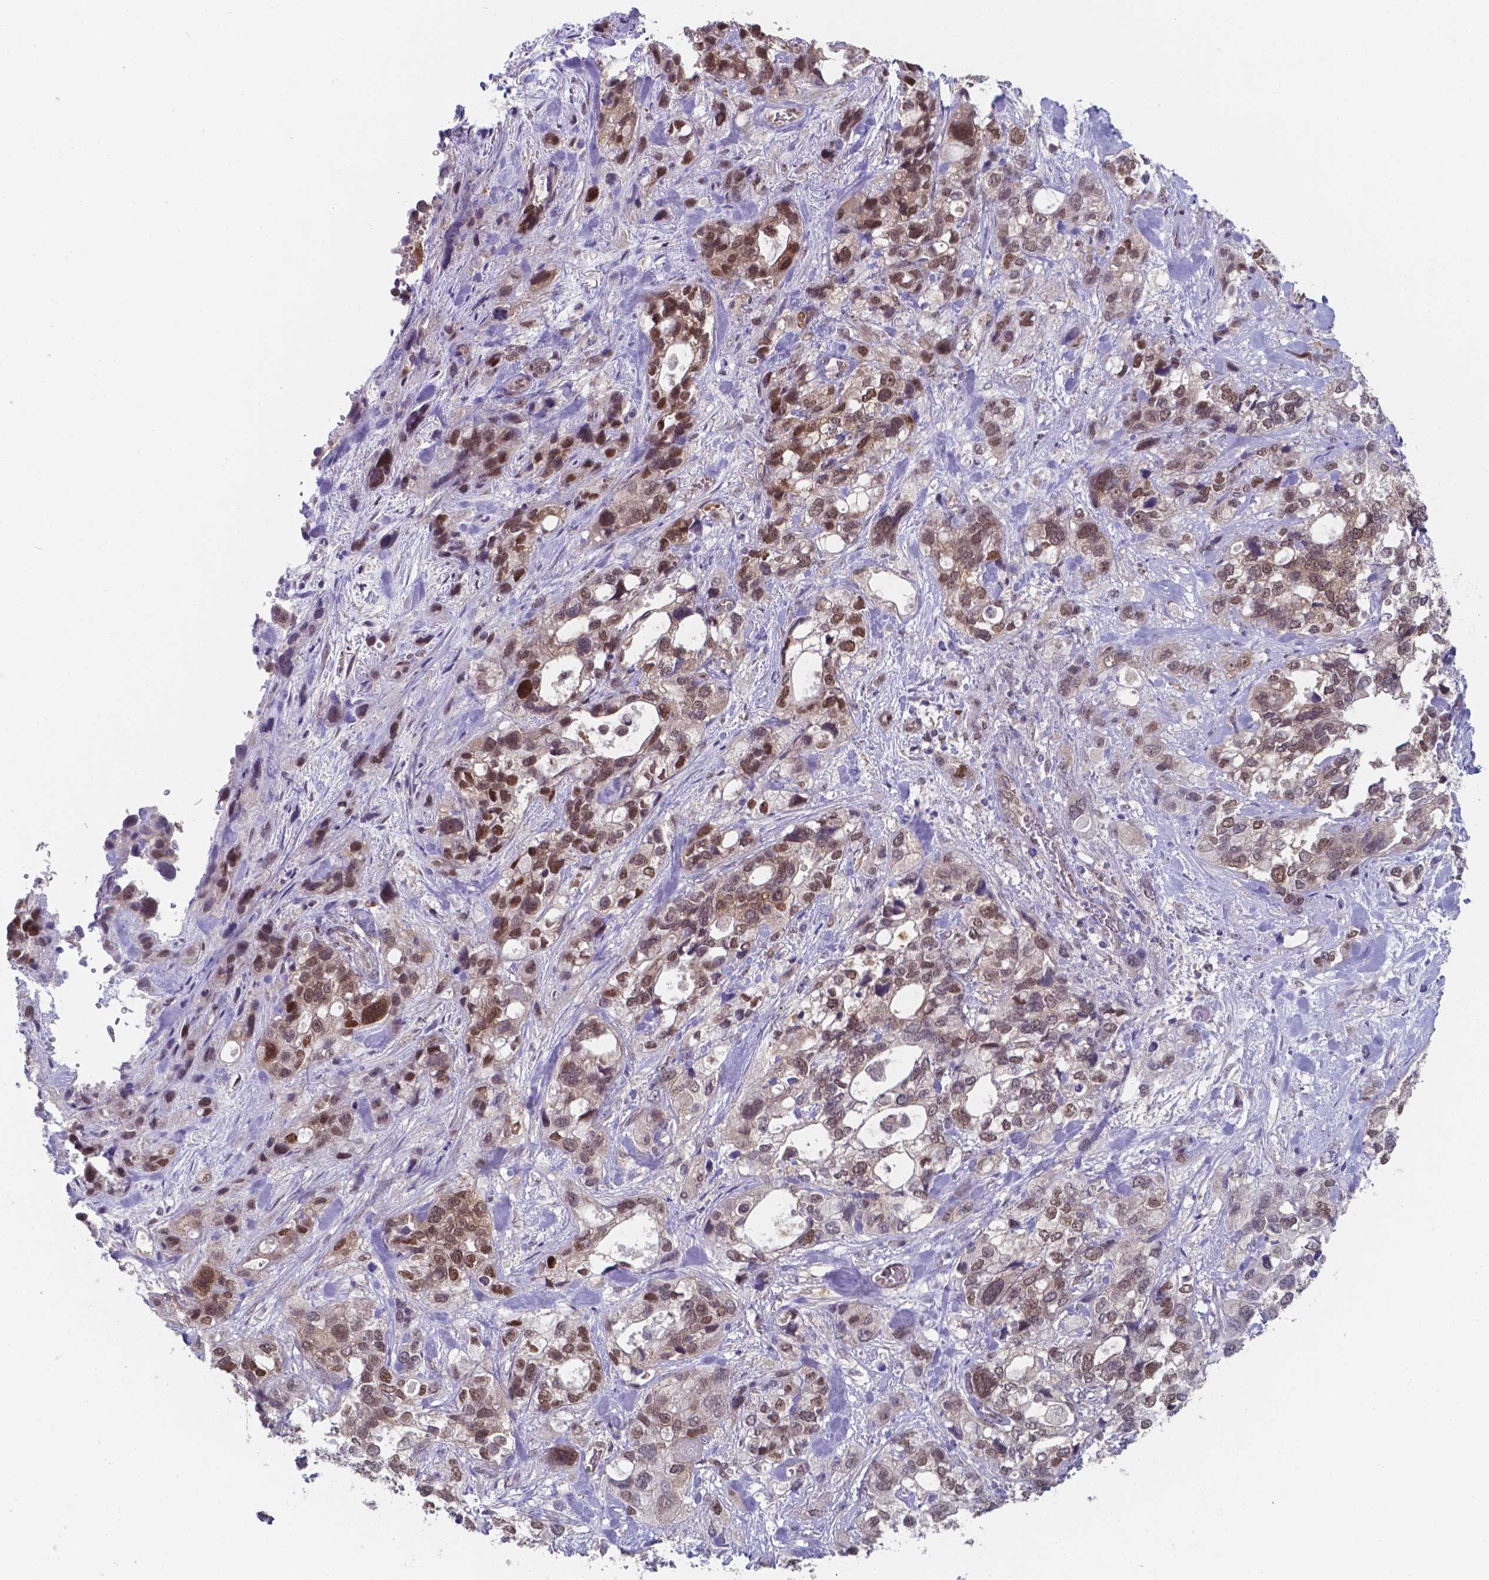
{"staining": {"intensity": "moderate", "quantity": ">75%", "location": "nuclear"}, "tissue": "stomach cancer", "cell_type": "Tumor cells", "image_type": "cancer", "snomed": [{"axis": "morphology", "description": "Adenocarcinoma, NOS"}, {"axis": "topography", "description": "Stomach, upper"}], "caption": "Immunohistochemistry (IHC) of stomach cancer (adenocarcinoma) displays medium levels of moderate nuclear positivity in about >75% of tumor cells.", "gene": "UBE2E2", "patient": {"sex": "female", "age": 81}}